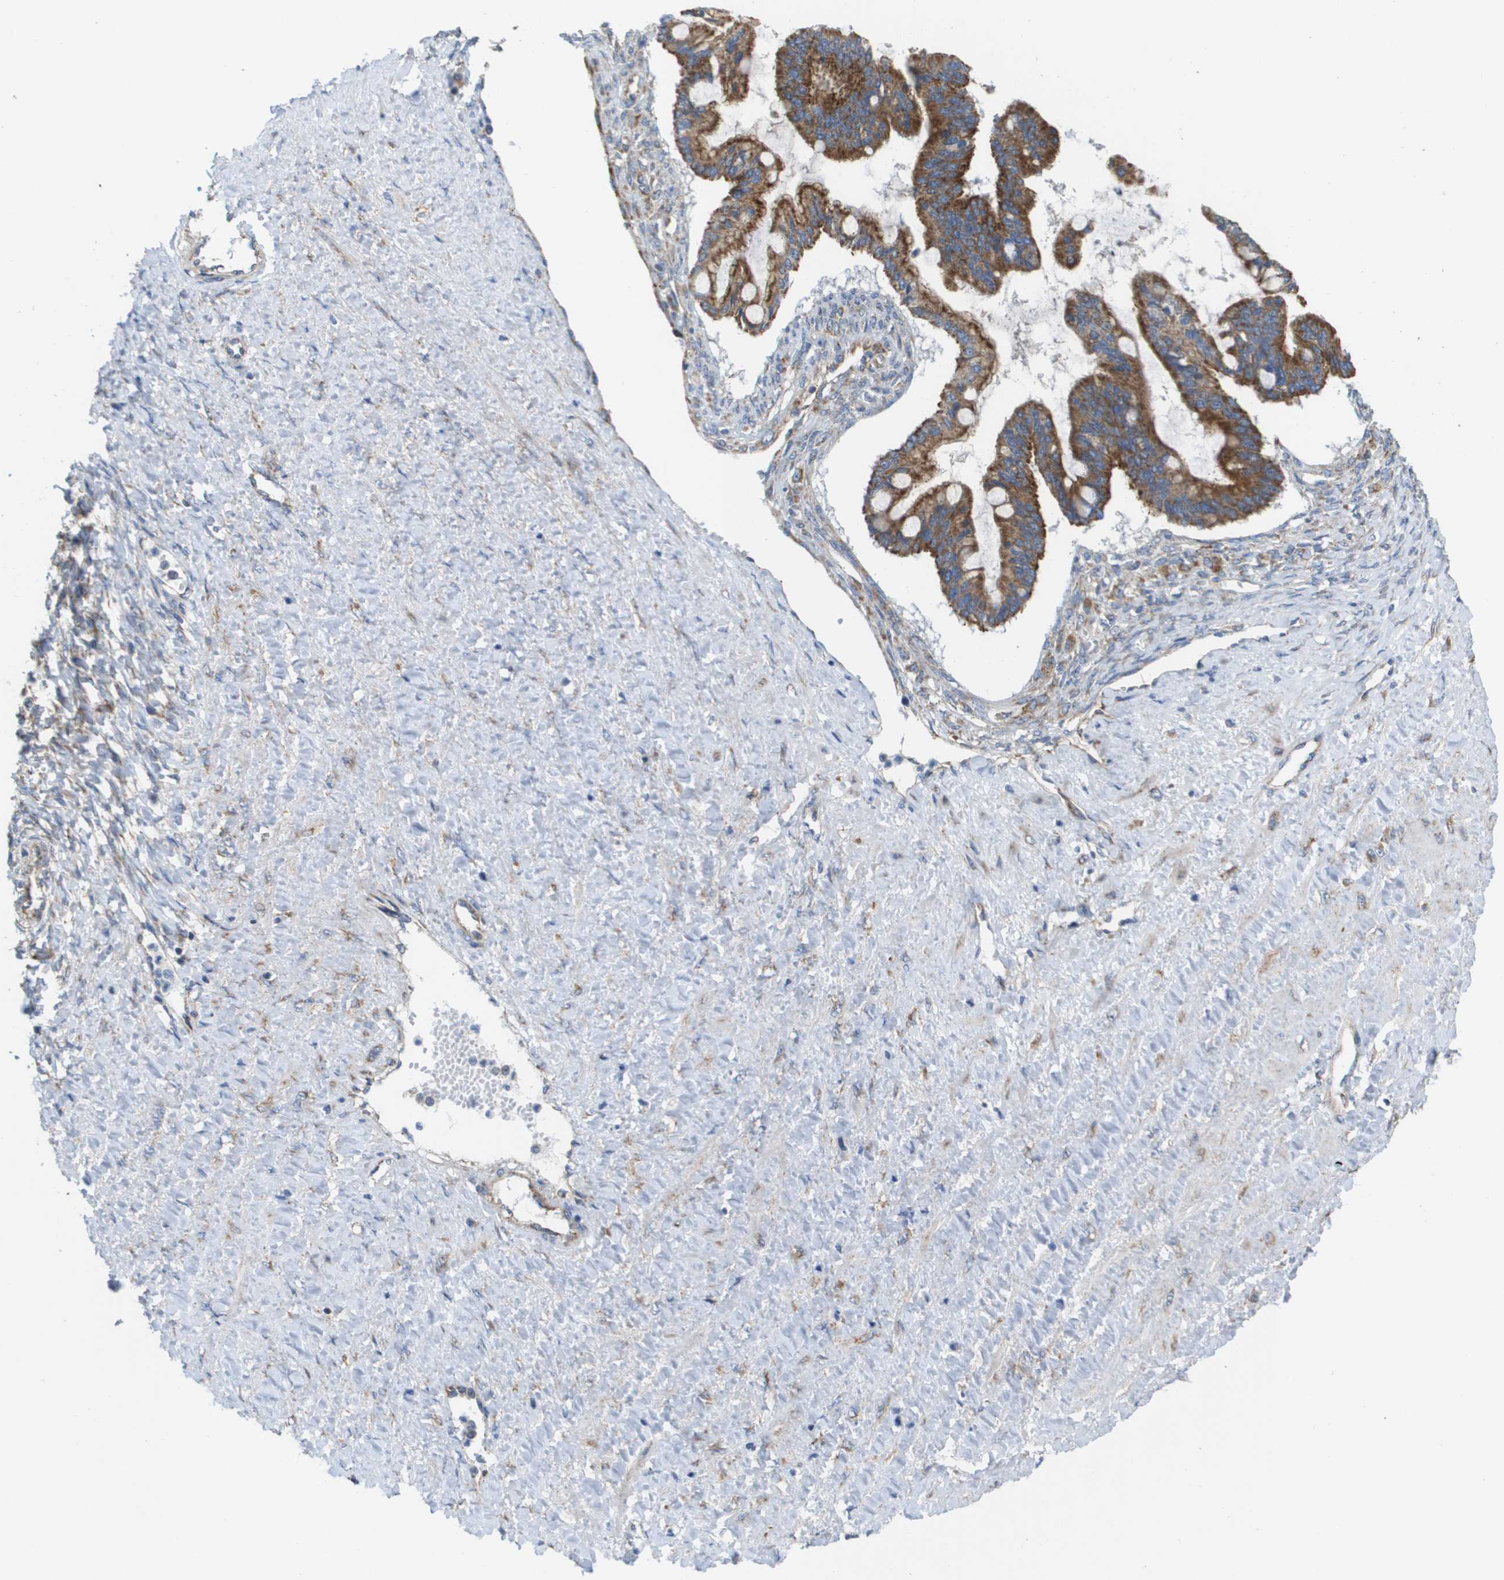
{"staining": {"intensity": "strong", "quantity": ">75%", "location": "cytoplasmic/membranous"}, "tissue": "ovarian cancer", "cell_type": "Tumor cells", "image_type": "cancer", "snomed": [{"axis": "morphology", "description": "Cystadenocarcinoma, mucinous, NOS"}, {"axis": "topography", "description": "Ovary"}], "caption": "Immunohistochemical staining of ovarian cancer demonstrates high levels of strong cytoplasmic/membranous protein staining in approximately >75% of tumor cells.", "gene": "FIS1", "patient": {"sex": "female", "age": 73}}